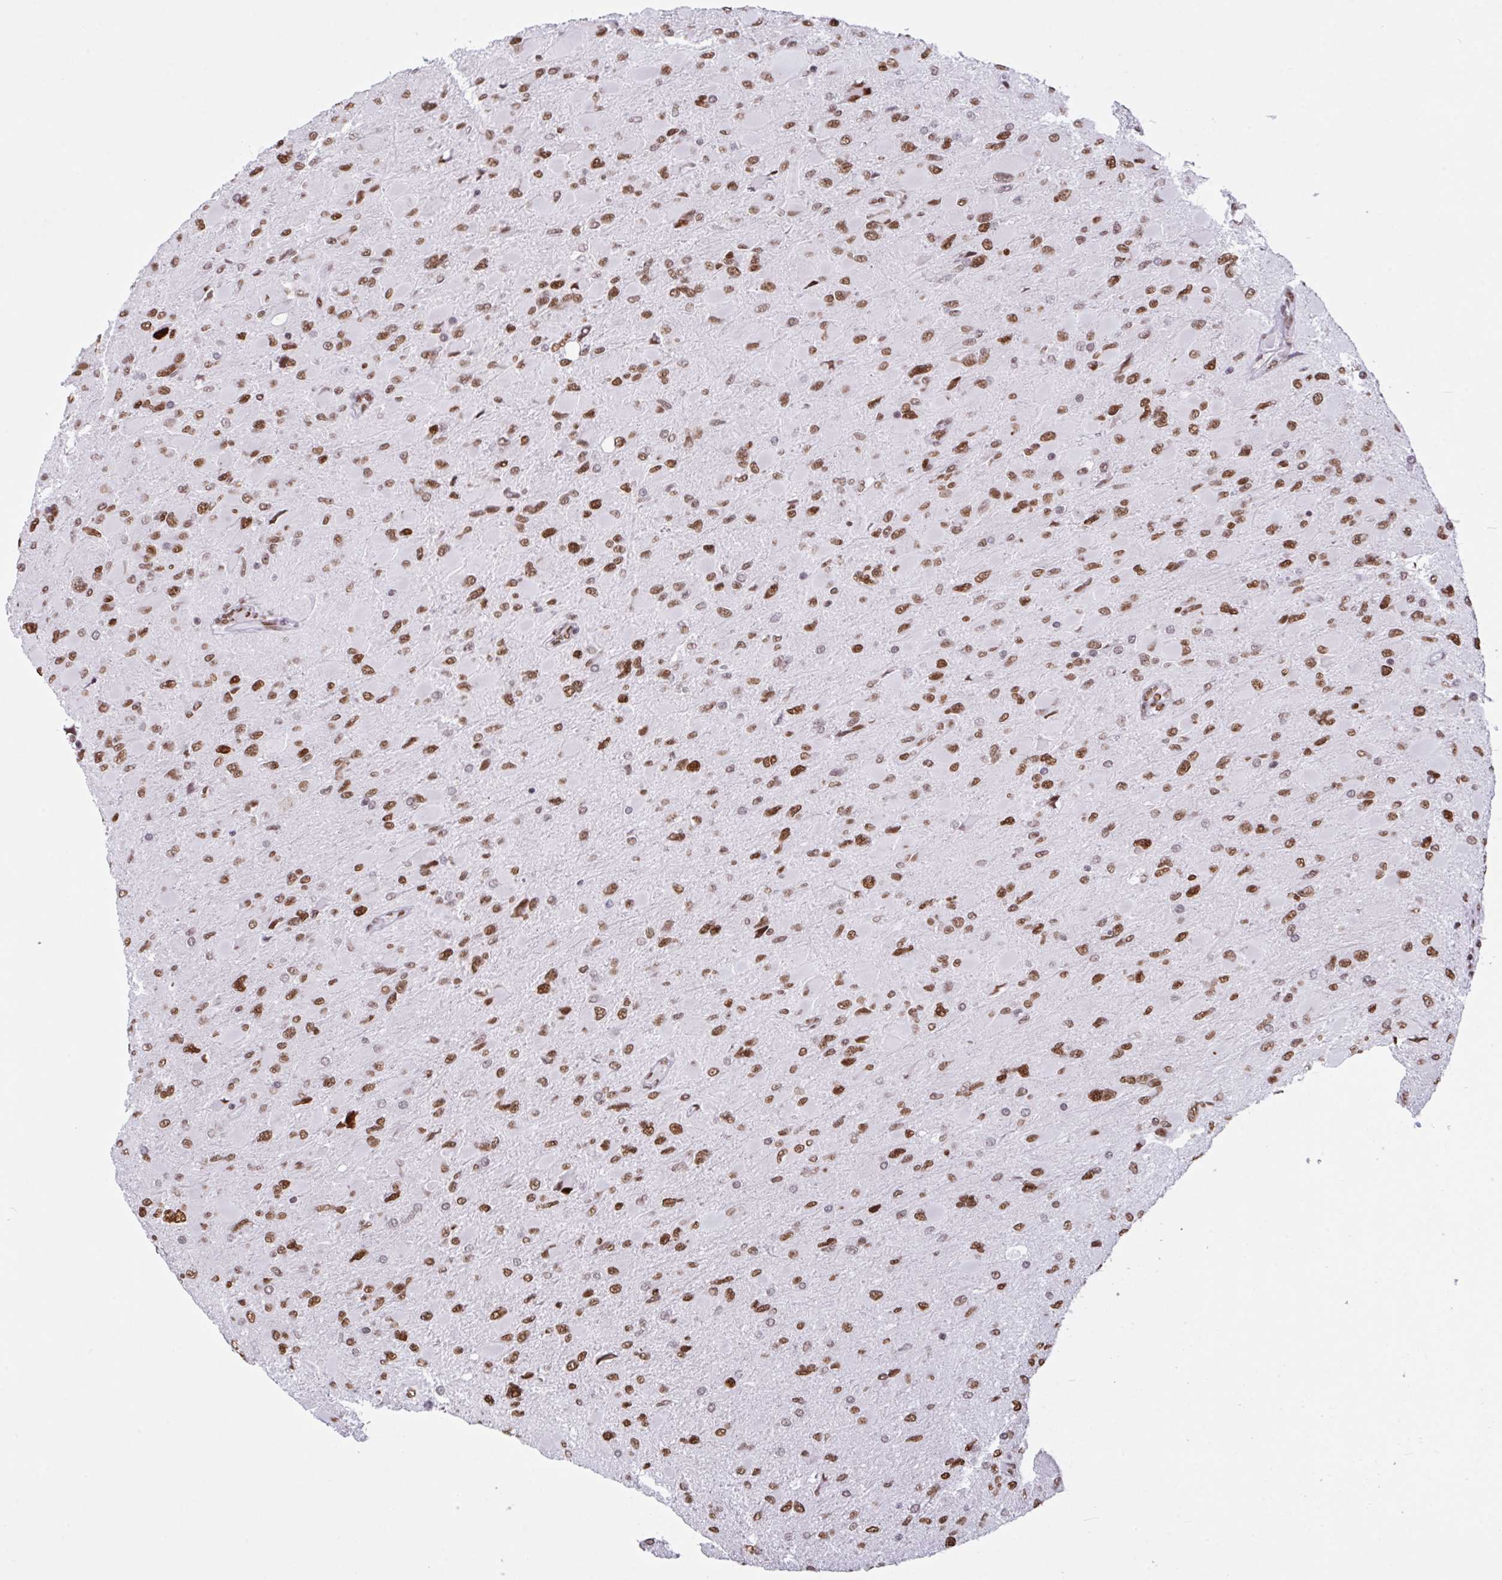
{"staining": {"intensity": "moderate", "quantity": ">75%", "location": "nuclear"}, "tissue": "glioma", "cell_type": "Tumor cells", "image_type": "cancer", "snomed": [{"axis": "morphology", "description": "Glioma, malignant, High grade"}, {"axis": "topography", "description": "Cerebral cortex"}], "caption": "Glioma stained with DAB immunohistochemistry demonstrates medium levels of moderate nuclear expression in approximately >75% of tumor cells.", "gene": "CLP1", "patient": {"sex": "female", "age": 36}}